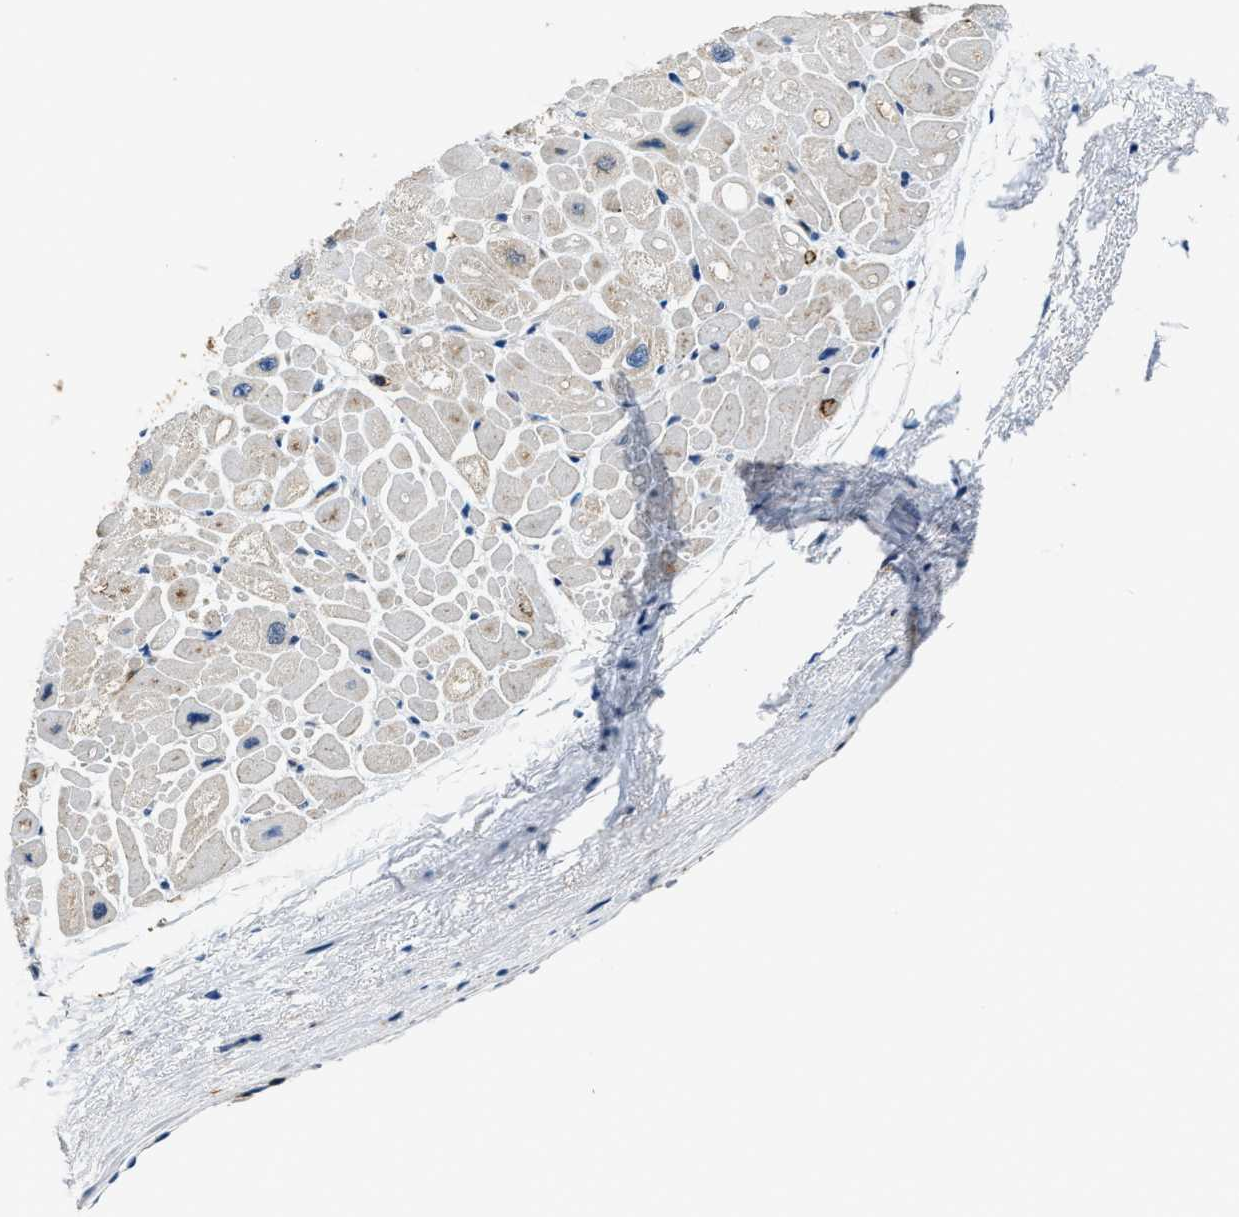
{"staining": {"intensity": "negative", "quantity": "none", "location": "none"}, "tissue": "heart muscle", "cell_type": "Cardiomyocytes", "image_type": "normal", "snomed": [{"axis": "morphology", "description": "Normal tissue, NOS"}, {"axis": "topography", "description": "Heart"}], "caption": "Immunohistochemistry of unremarkable human heart muscle demonstrates no expression in cardiomyocytes.", "gene": "MYO1G", "patient": {"sex": "male", "age": 49}}